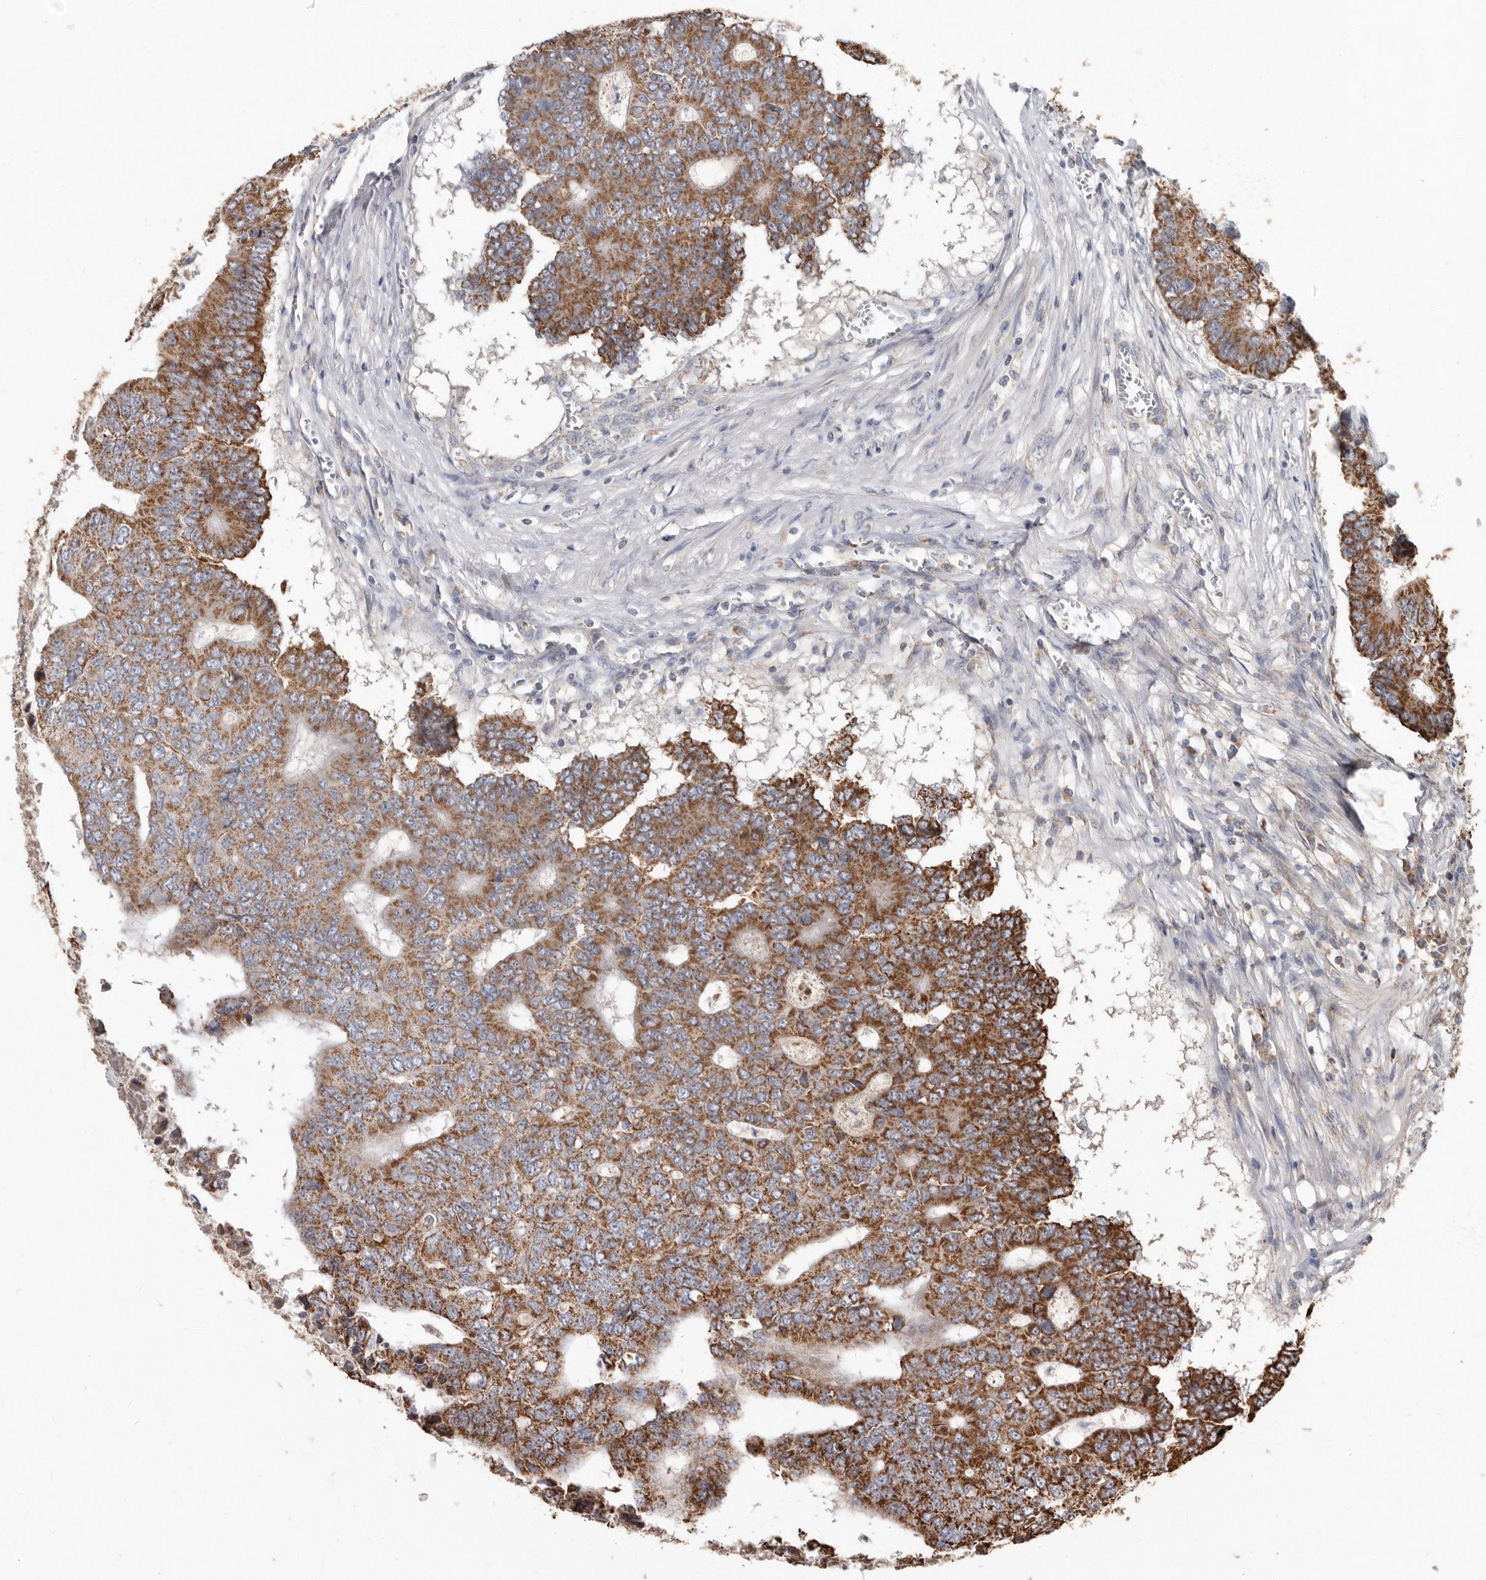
{"staining": {"intensity": "moderate", "quantity": ">75%", "location": "cytoplasmic/membranous"}, "tissue": "colorectal cancer", "cell_type": "Tumor cells", "image_type": "cancer", "snomed": [{"axis": "morphology", "description": "Adenocarcinoma, NOS"}, {"axis": "topography", "description": "Colon"}], "caption": "Brown immunohistochemical staining in human colorectal cancer (adenocarcinoma) demonstrates moderate cytoplasmic/membranous positivity in about >75% of tumor cells.", "gene": "KIF26B", "patient": {"sex": "male", "age": 87}}